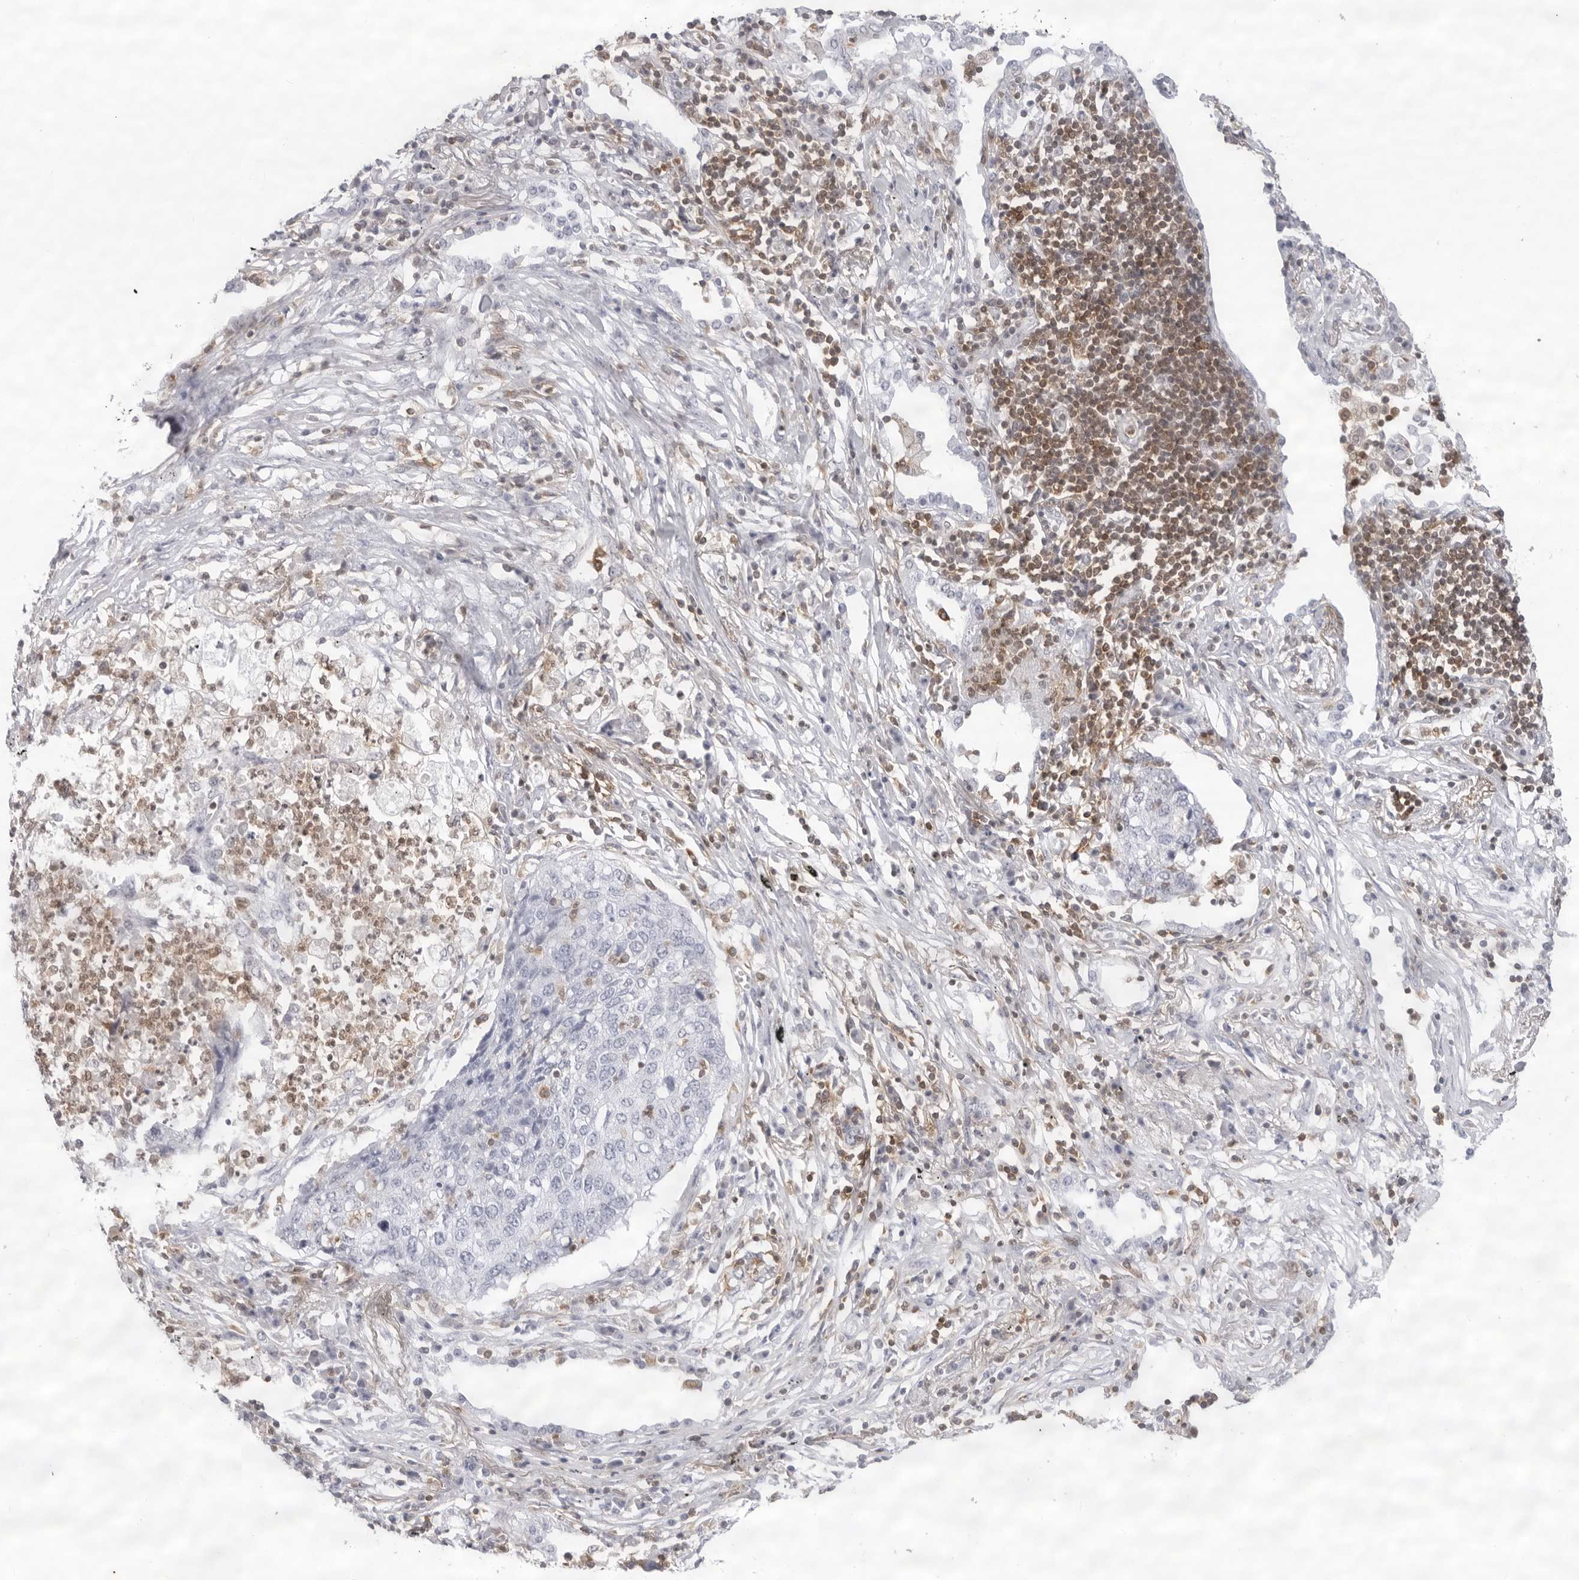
{"staining": {"intensity": "negative", "quantity": "none", "location": "none"}, "tissue": "lung cancer", "cell_type": "Tumor cells", "image_type": "cancer", "snomed": [{"axis": "morphology", "description": "Squamous cell carcinoma, NOS"}, {"axis": "topography", "description": "Lung"}], "caption": "Immunohistochemistry (IHC) image of human lung cancer stained for a protein (brown), which reveals no staining in tumor cells.", "gene": "FMNL1", "patient": {"sex": "female", "age": 63}}